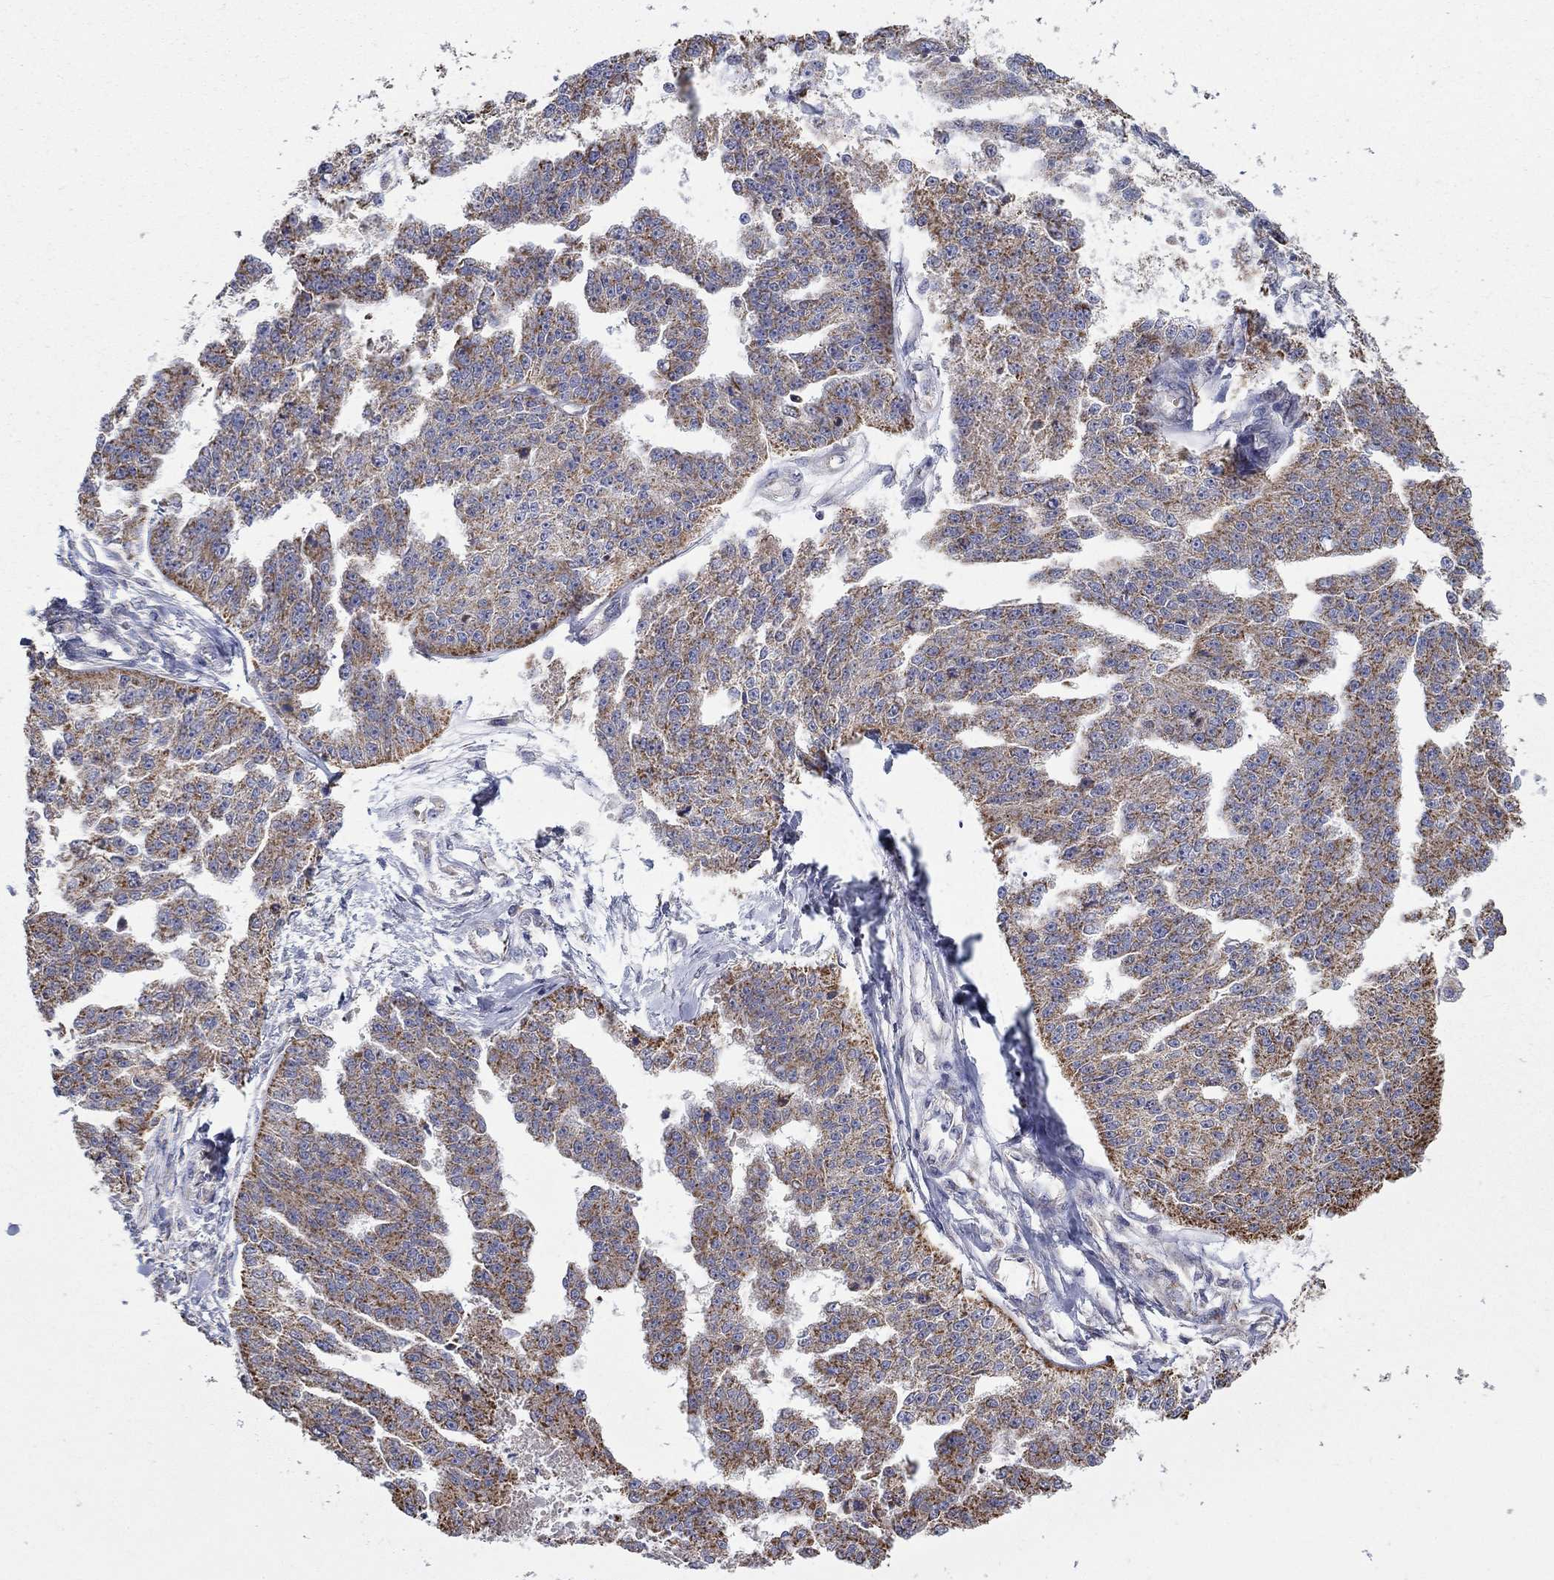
{"staining": {"intensity": "moderate", "quantity": ">75%", "location": "cytoplasmic/membranous"}, "tissue": "ovarian cancer", "cell_type": "Tumor cells", "image_type": "cancer", "snomed": [{"axis": "morphology", "description": "Cystadenocarcinoma, serous, NOS"}, {"axis": "topography", "description": "Ovary"}], "caption": "Protein staining shows moderate cytoplasmic/membranous expression in about >75% of tumor cells in ovarian serous cystadenocarcinoma. (DAB IHC with brightfield microscopy, high magnification).", "gene": "HPS5", "patient": {"sex": "female", "age": 58}}